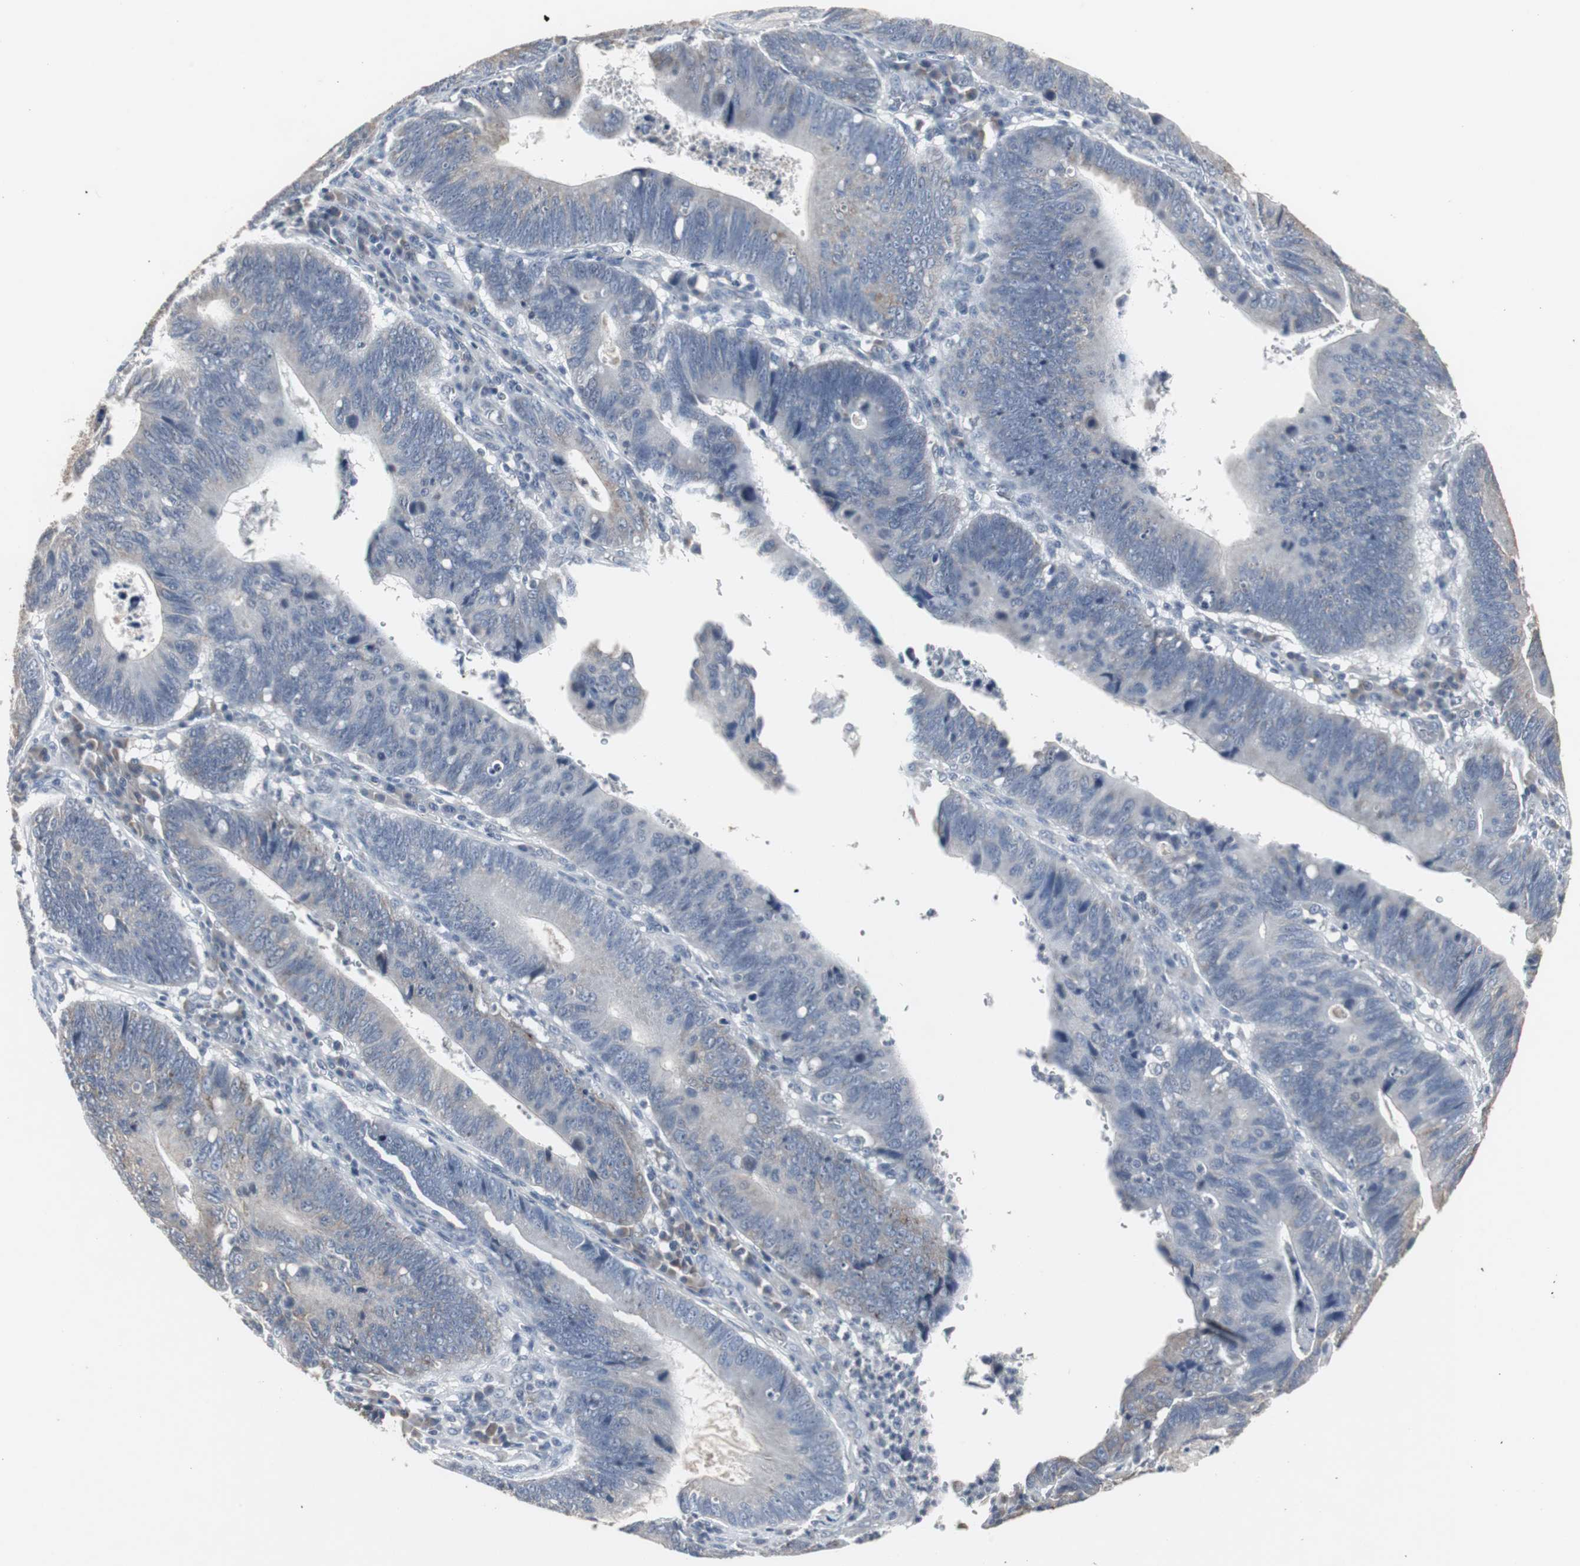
{"staining": {"intensity": "moderate", "quantity": "25%-75%", "location": "cytoplasmic/membranous"}, "tissue": "stomach cancer", "cell_type": "Tumor cells", "image_type": "cancer", "snomed": [{"axis": "morphology", "description": "Adenocarcinoma, NOS"}, {"axis": "topography", "description": "Stomach"}], "caption": "Immunohistochemistry (IHC) of adenocarcinoma (stomach) displays medium levels of moderate cytoplasmic/membranous staining in about 25%-75% of tumor cells.", "gene": "ACAA1", "patient": {"sex": "male", "age": 59}}